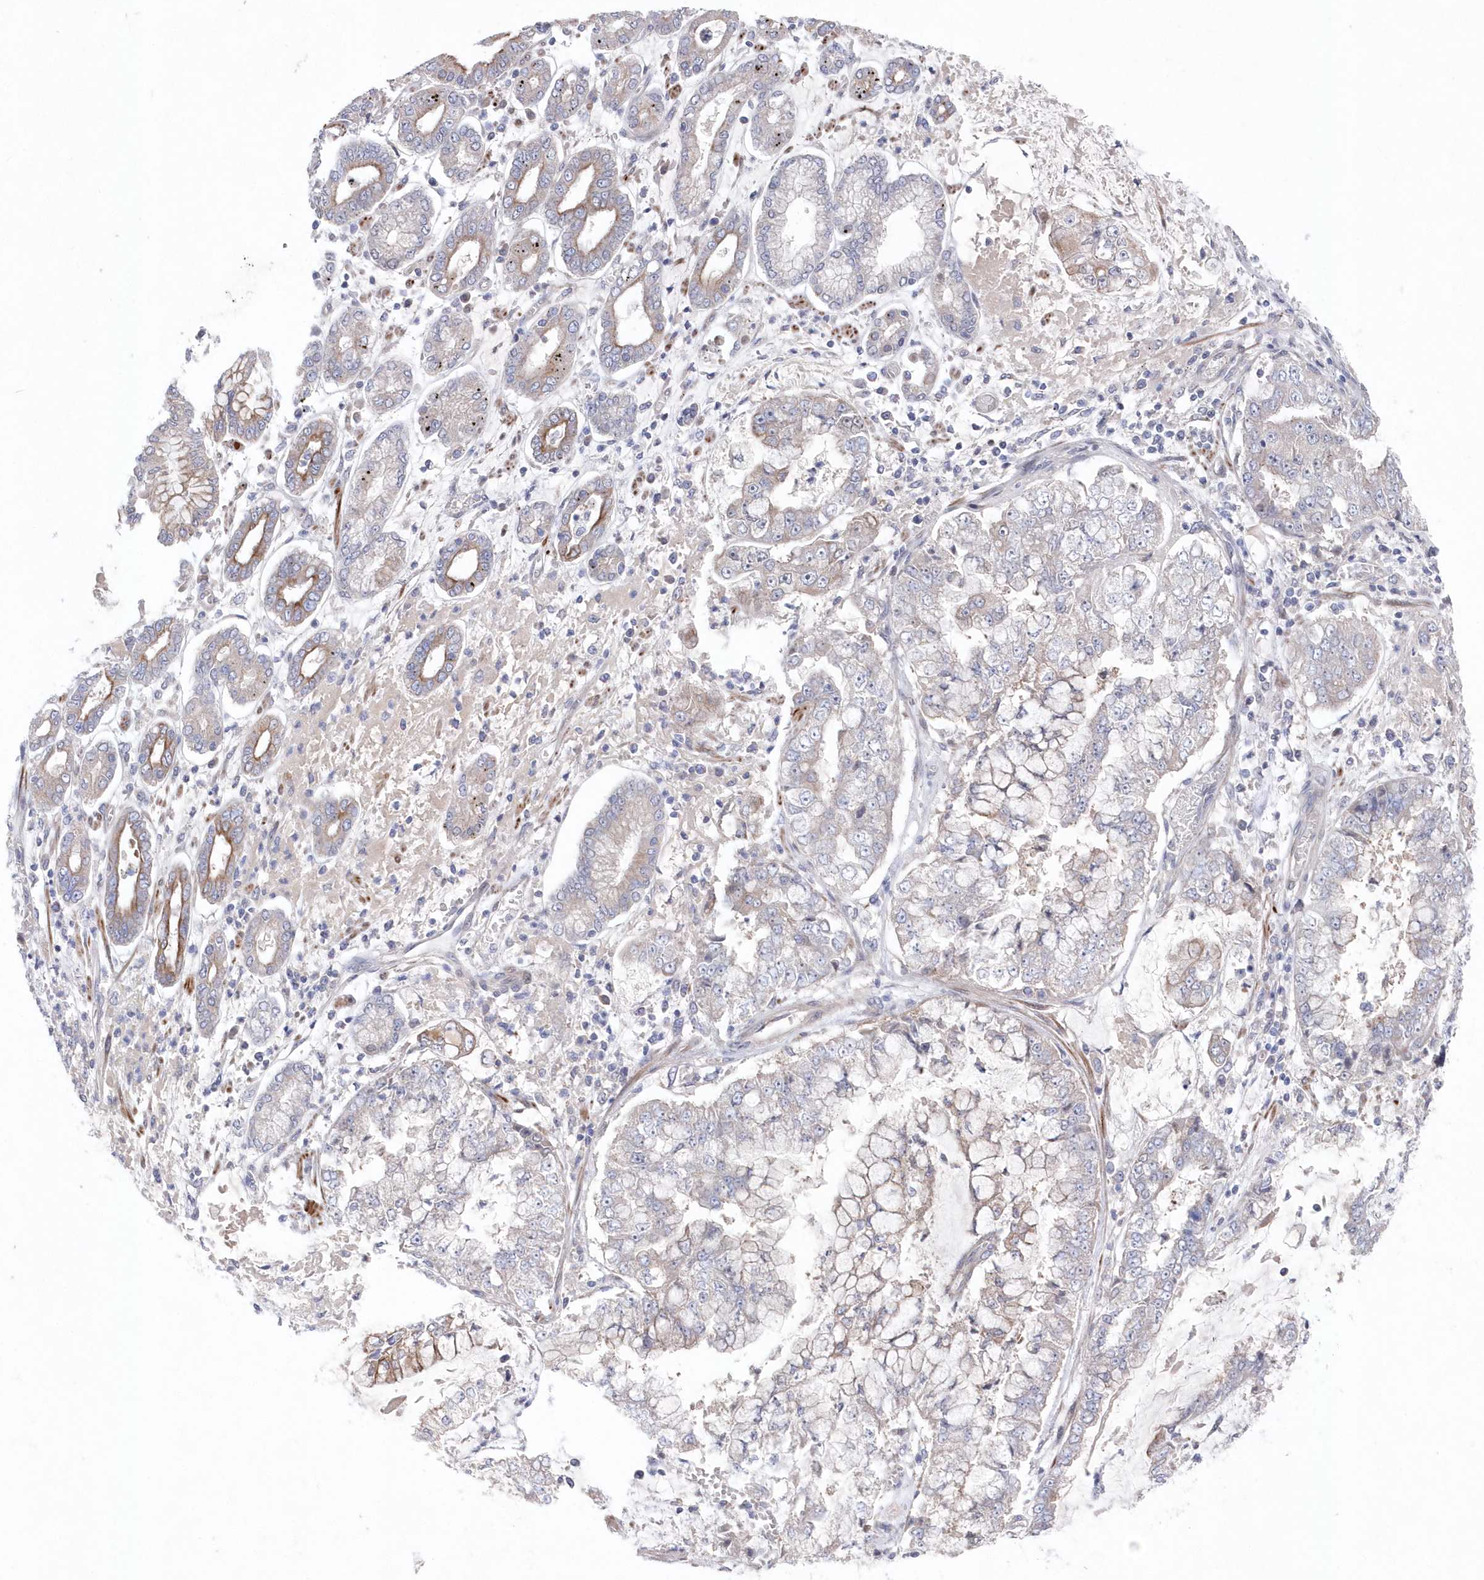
{"staining": {"intensity": "negative", "quantity": "none", "location": "none"}, "tissue": "stomach cancer", "cell_type": "Tumor cells", "image_type": "cancer", "snomed": [{"axis": "morphology", "description": "Adenocarcinoma, NOS"}, {"axis": "topography", "description": "Stomach"}], "caption": "Tumor cells show no significant expression in adenocarcinoma (stomach).", "gene": "KIAA1586", "patient": {"sex": "male", "age": 76}}